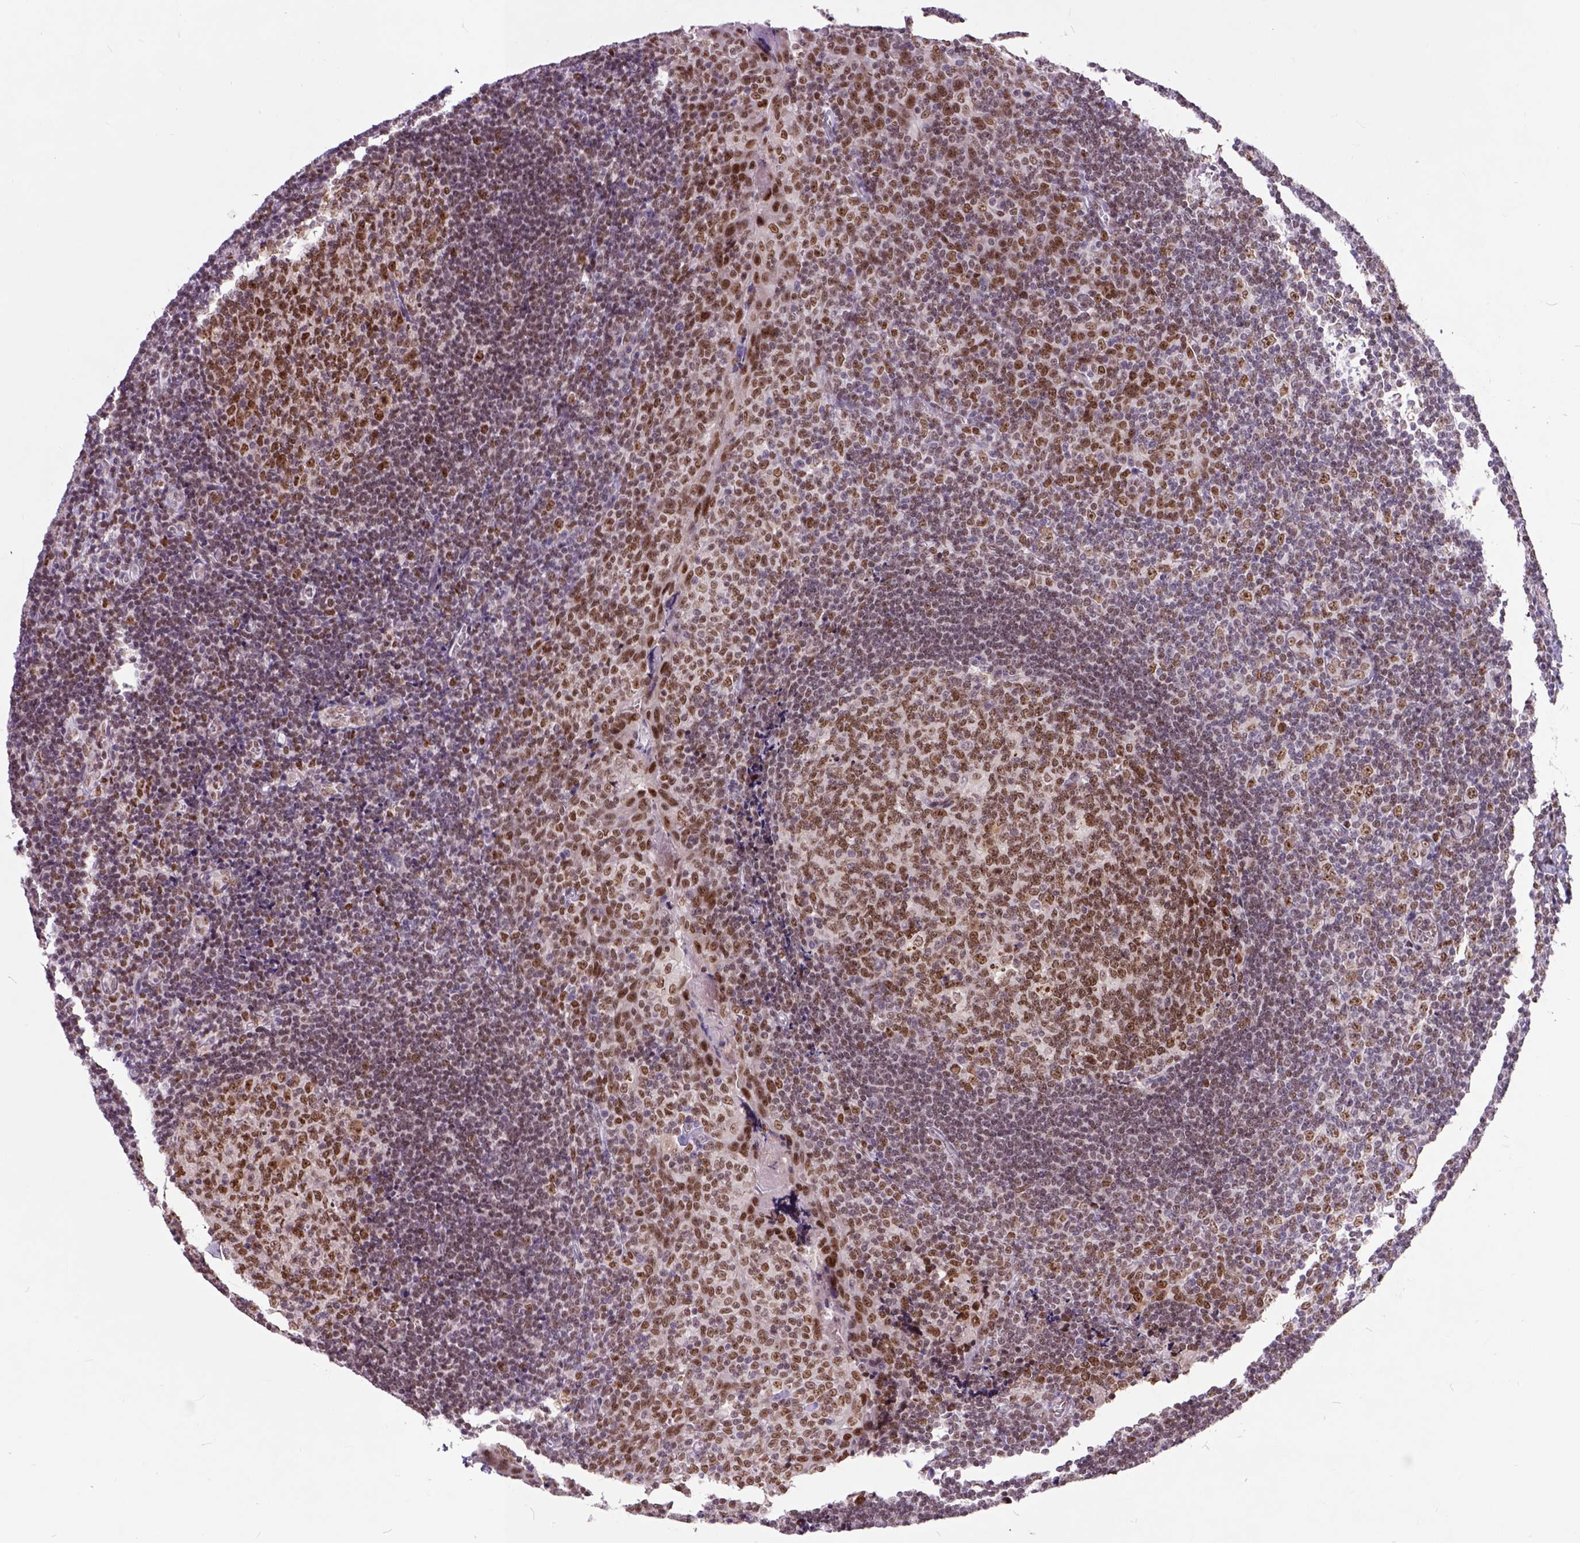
{"staining": {"intensity": "moderate", "quantity": ">75%", "location": "nuclear"}, "tissue": "tonsil", "cell_type": "Germinal center cells", "image_type": "normal", "snomed": [{"axis": "morphology", "description": "Normal tissue, NOS"}, {"axis": "morphology", "description": "Inflammation, NOS"}, {"axis": "topography", "description": "Tonsil"}], "caption": "Immunohistochemistry (IHC) (DAB) staining of unremarkable human tonsil displays moderate nuclear protein expression in approximately >75% of germinal center cells. (DAB (3,3'-diaminobenzidine) IHC, brown staining for protein, blue staining for nuclei).", "gene": "RCC2", "patient": {"sex": "female", "age": 31}}